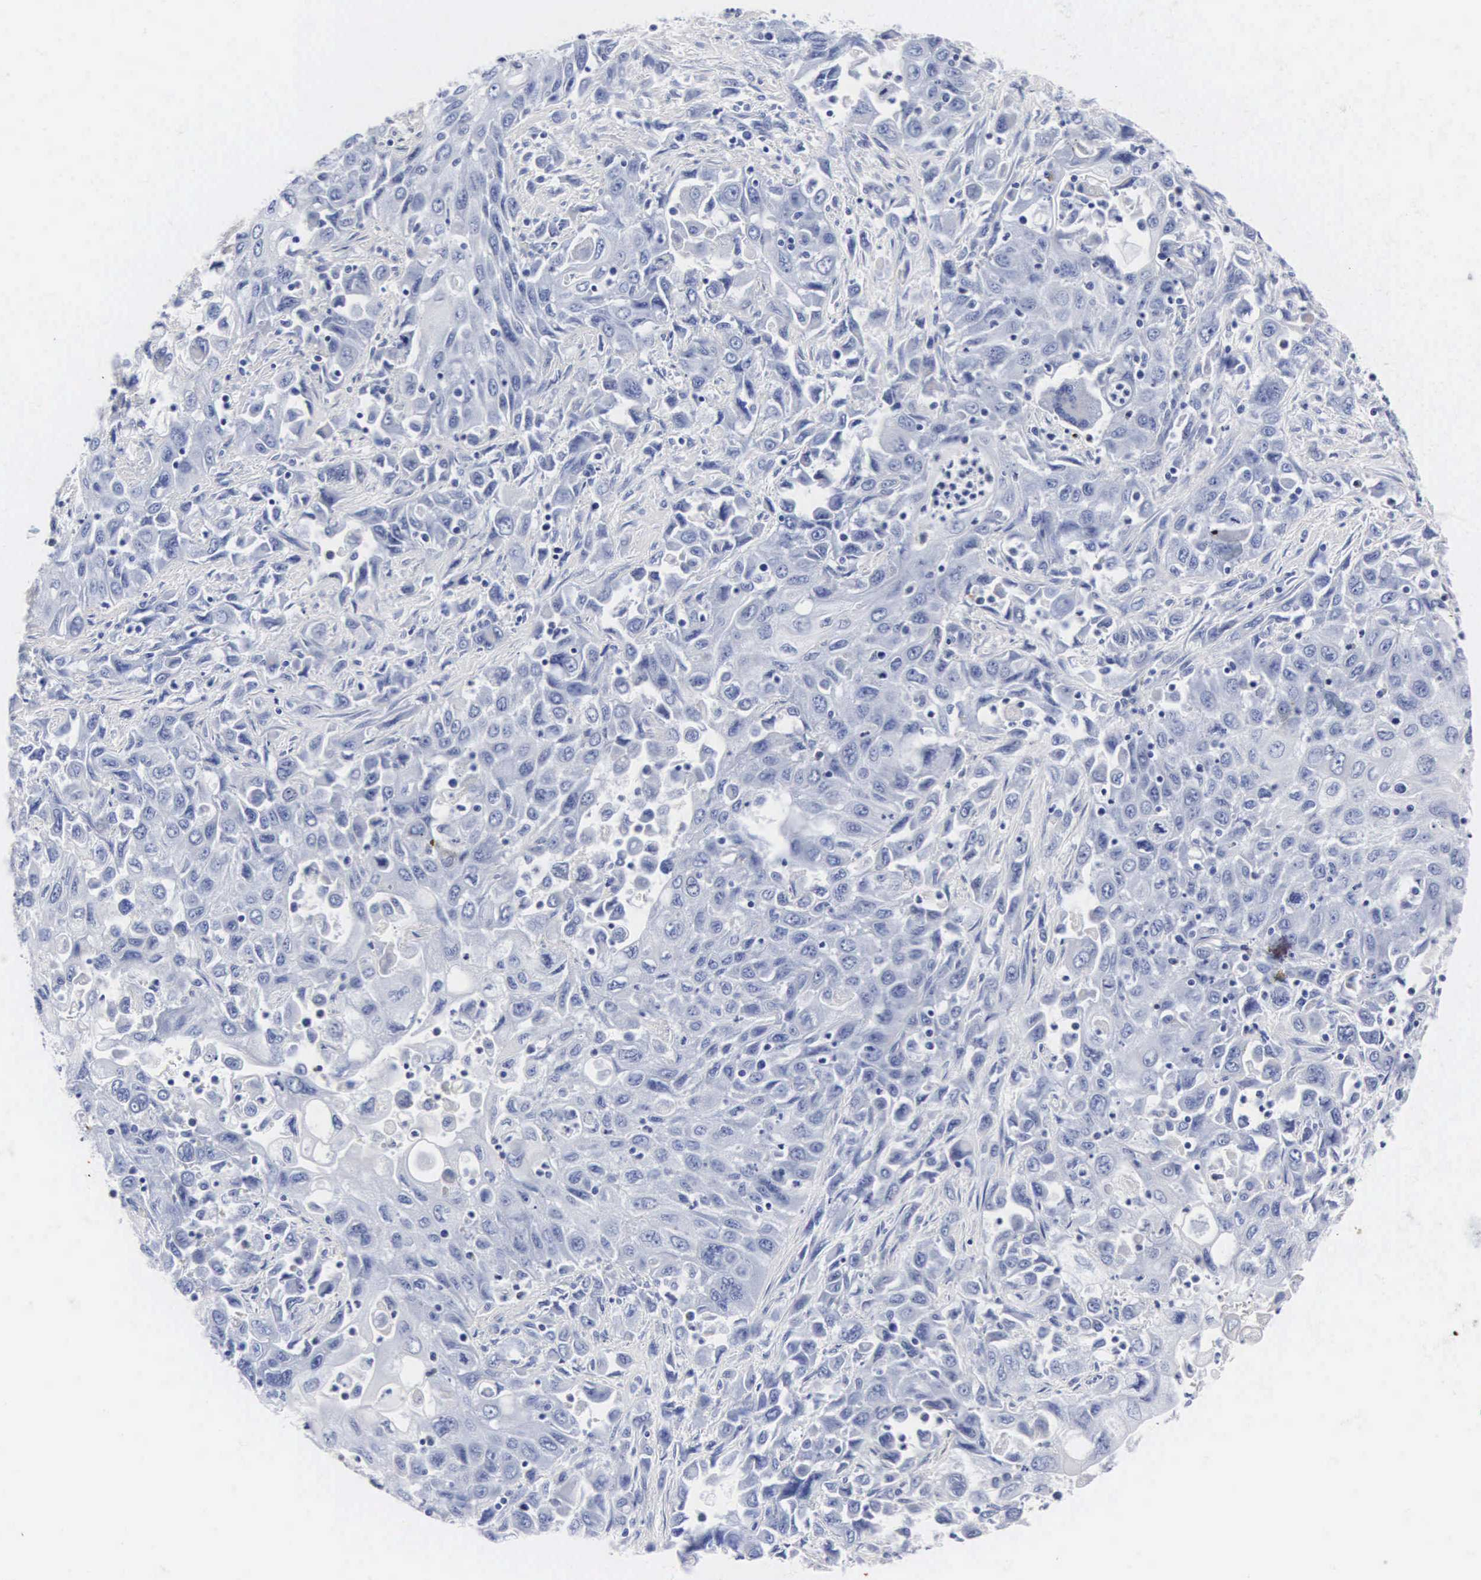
{"staining": {"intensity": "negative", "quantity": "none", "location": "none"}, "tissue": "pancreatic cancer", "cell_type": "Tumor cells", "image_type": "cancer", "snomed": [{"axis": "morphology", "description": "Adenocarcinoma, NOS"}, {"axis": "topography", "description": "Pancreas"}], "caption": "DAB (3,3'-diaminobenzidine) immunohistochemical staining of pancreatic cancer displays no significant positivity in tumor cells. (DAB immunohistochemistry, high magnification).", "gene": "ENO2", "patient": {"sex": "male", "age": 70}}